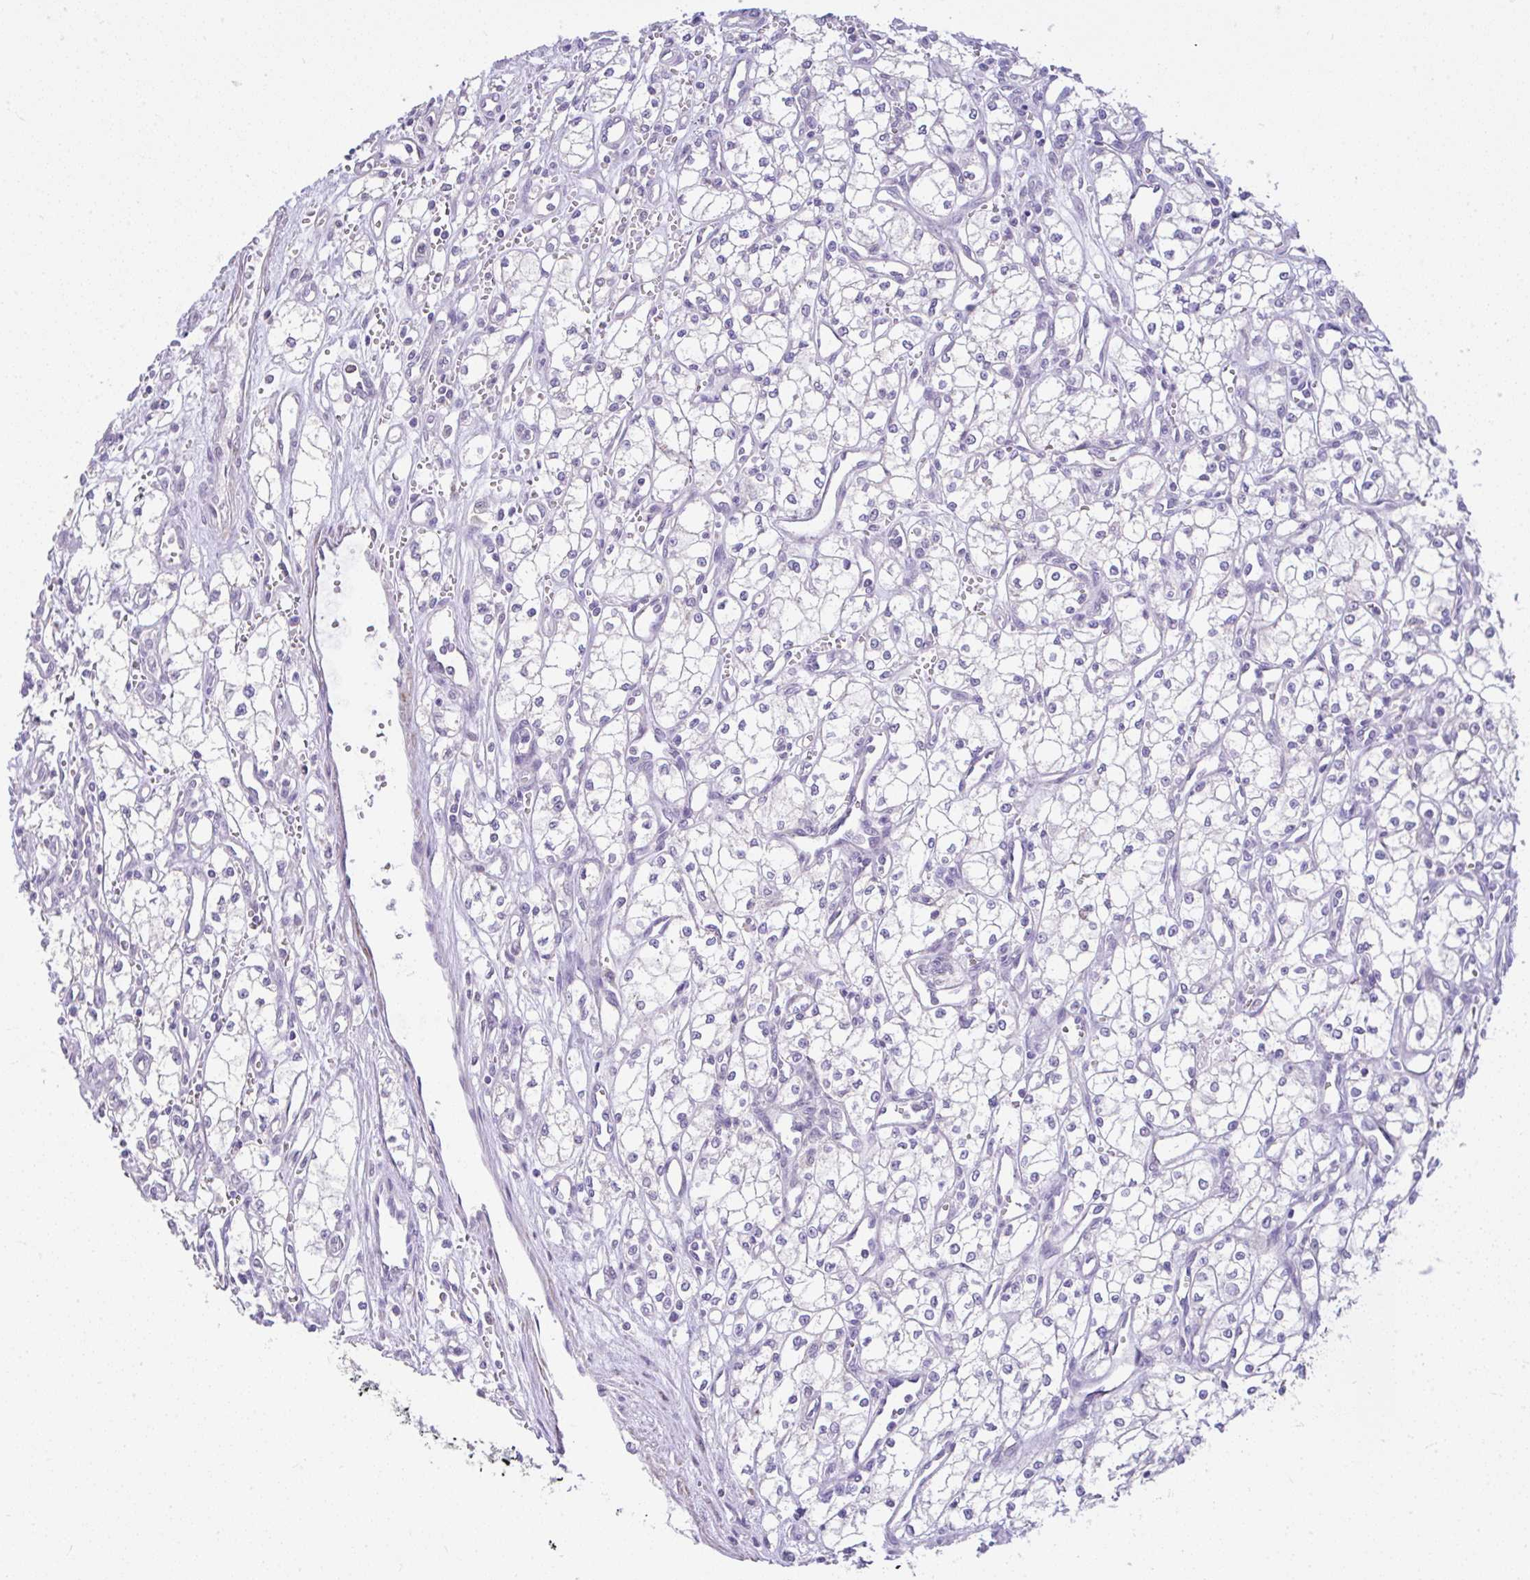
{"staining": {"intensity": "negative", "quantity": "none", "location": "none"}, "tissue": "renal cancer", "cell_type": "Tumor cells", "image_type": "cancer", "snomed": [{"axis": "morphology", "description": "Adenocarcinoma, NOS"}, {"axis": "topography", "description": "Kidney"}], "caption": "The immunohistochemistry micrograph has no significant staining in tumor cells of renal cancer tissue.", "gene": "CTU1", "patient": {"sex": "male", "age": 59}}